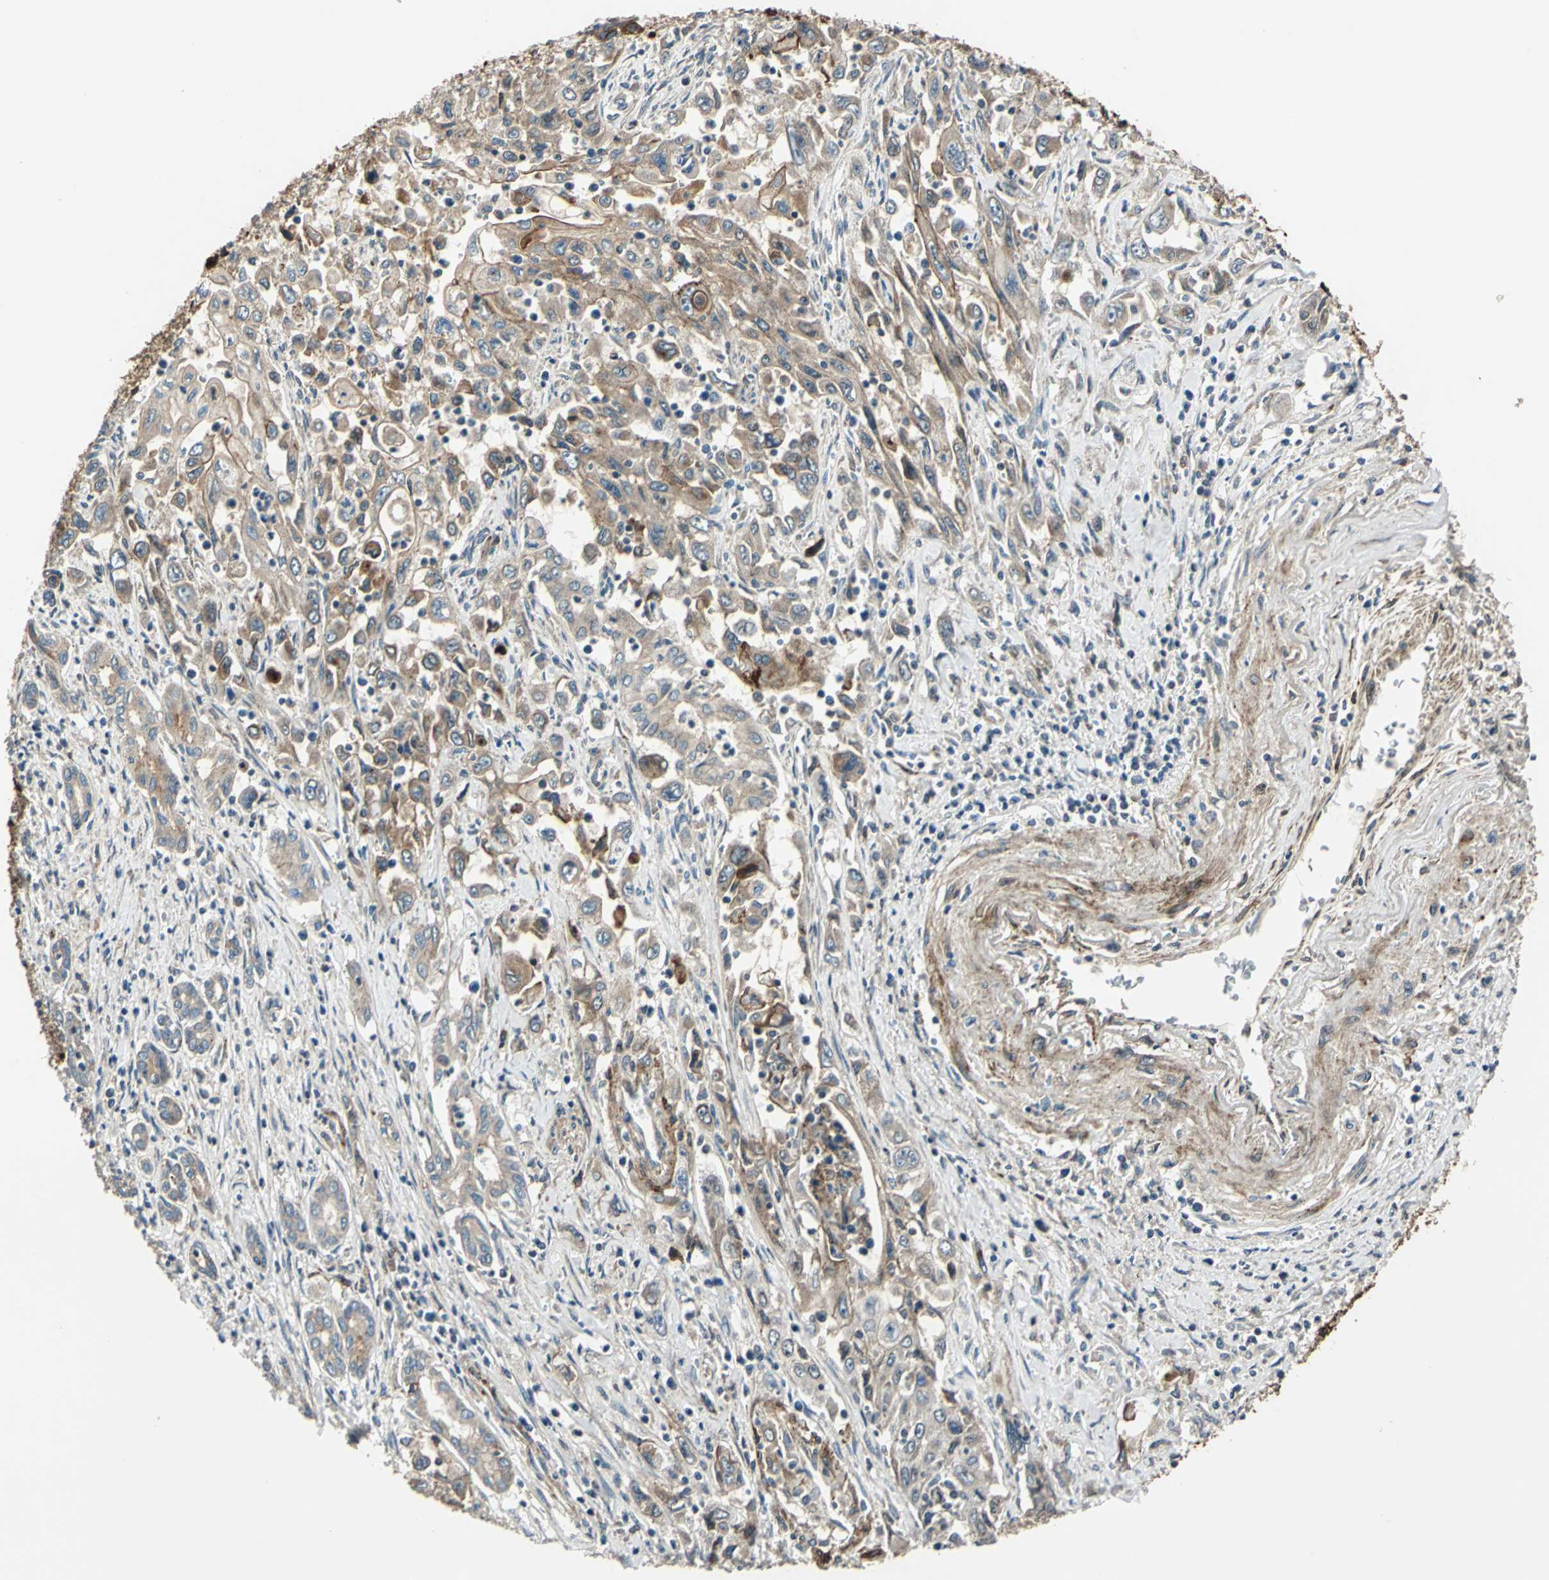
{"staining": {"intensity": "weak", "quantity": ">75%", "location": "cytoplasmic/membranous"}, "tissue": "pancreatic cancer", "cell_type": "Tumor cells", "image_type": "cancer", "snomed": [{"axis": "morphology", "description": "Adenocarcinoma, NOS"}, {"axis": "topography", "description": "Pancreas"}], "caption": "A micrograph of human adenocarcinoma (pancreatic) stained for a protein exhibits weak cytoplasmic/membranous brown staining in tumor cells. Ihc stains the protein of interest in brown and the nuclei are stained blue.", "gene": "HTATIP2", "patient": {"sex": "male", "age": 70}}